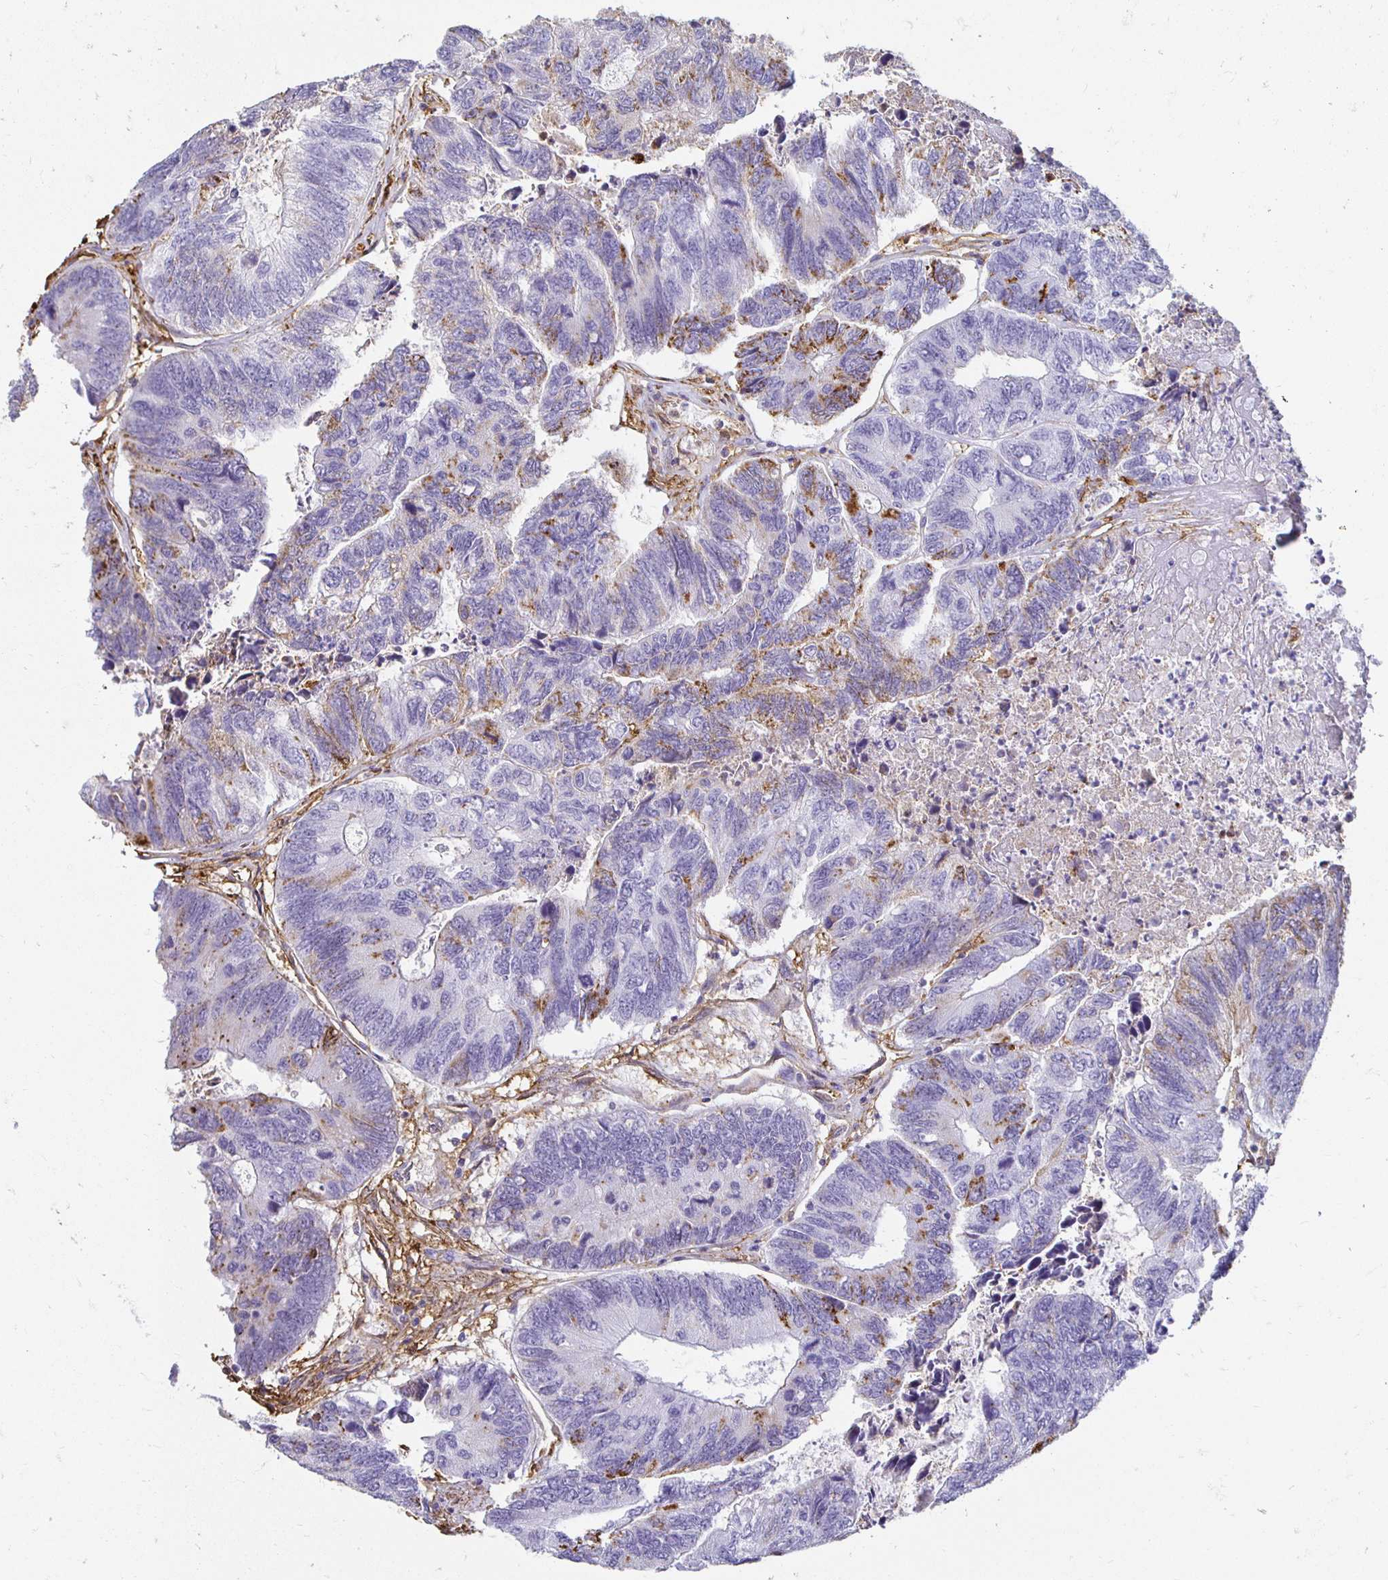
{"staining": {"intensity": "weak", "quantity": "<25%", "location": "cytoplasmic/membranous"}, "tissue": "colorectal cancer", "cell_type": "Tumor cells", "image_type": "cancer", "snomed": [{"axis": "morphology", "description": "Adenocarcinoma, NOS"}, {"axis": "topography", "description": "Colon"}], "caption": "High power microscopy micrograph of an immunohistochemistry (IHC) photomicrograph of colorectal cancer (adenocarcinoma), revealing no significant expression in tumor cells.", "gene": "TAS1R3", "patient": {"sex": "female", "age": 67}}